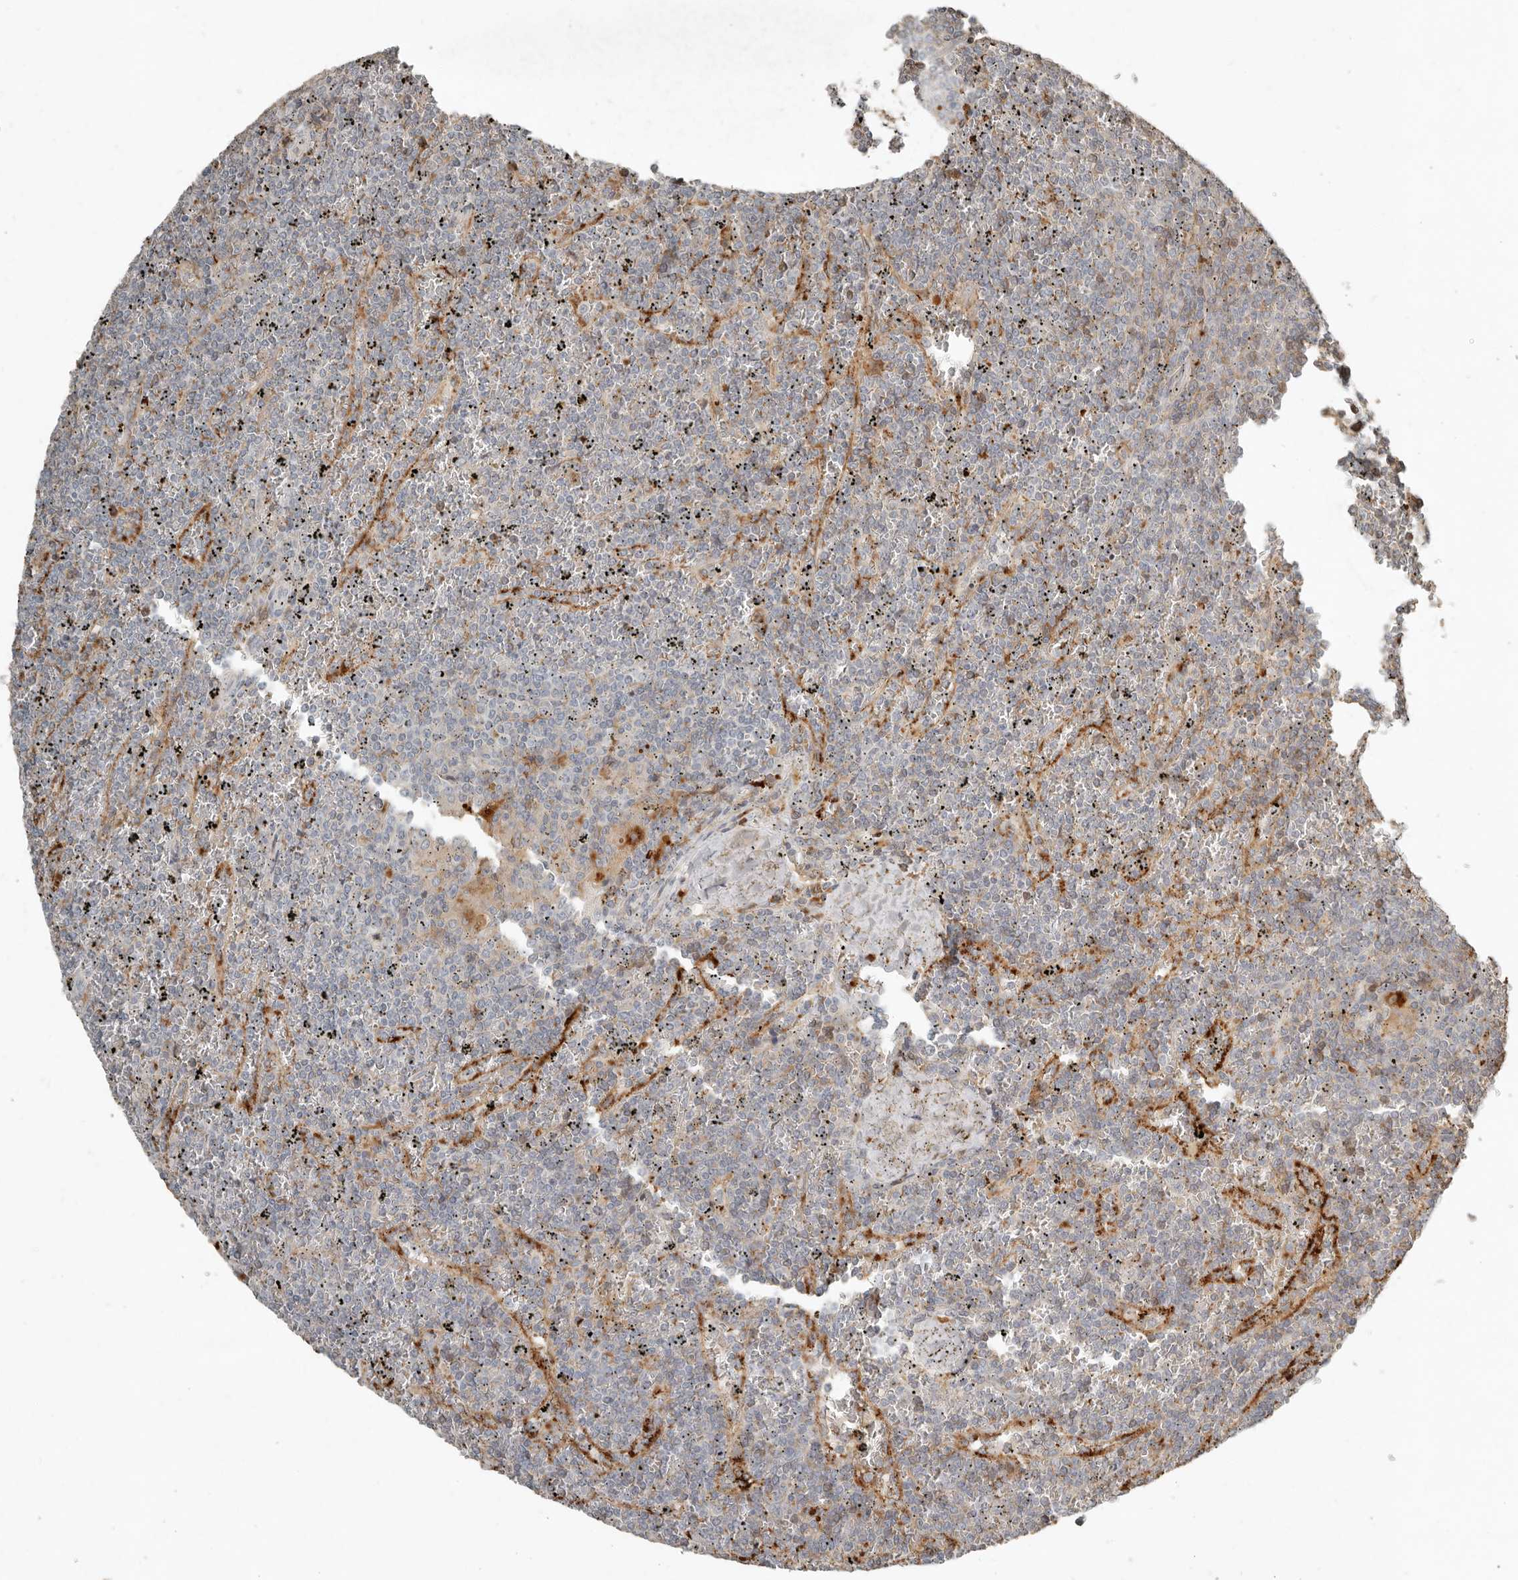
{"staining": {"intensity": "negative", "quantity": "none", "location": "none"}, "tissue": "lymphoma", "cell_type": "Tumor cells", "image_type": "cancer", "snomed": [{"axis": "morphology", "description": "Malignant lymphoma, non-Hodgkin's type, Low grade"}, {"axis": "topography", "description": "Spleen"}], "caption": "Immunohistochemistry image of neoplastic tissue: malignant lymphoma, non-Hodgkin's type (low-grade) stained with DAB (3,3'-diaminobenzidine) reveals no significant protein staining in tumor cells.", "gene": "KLHL38", "patient": {"sex": "female", "age": 19}}